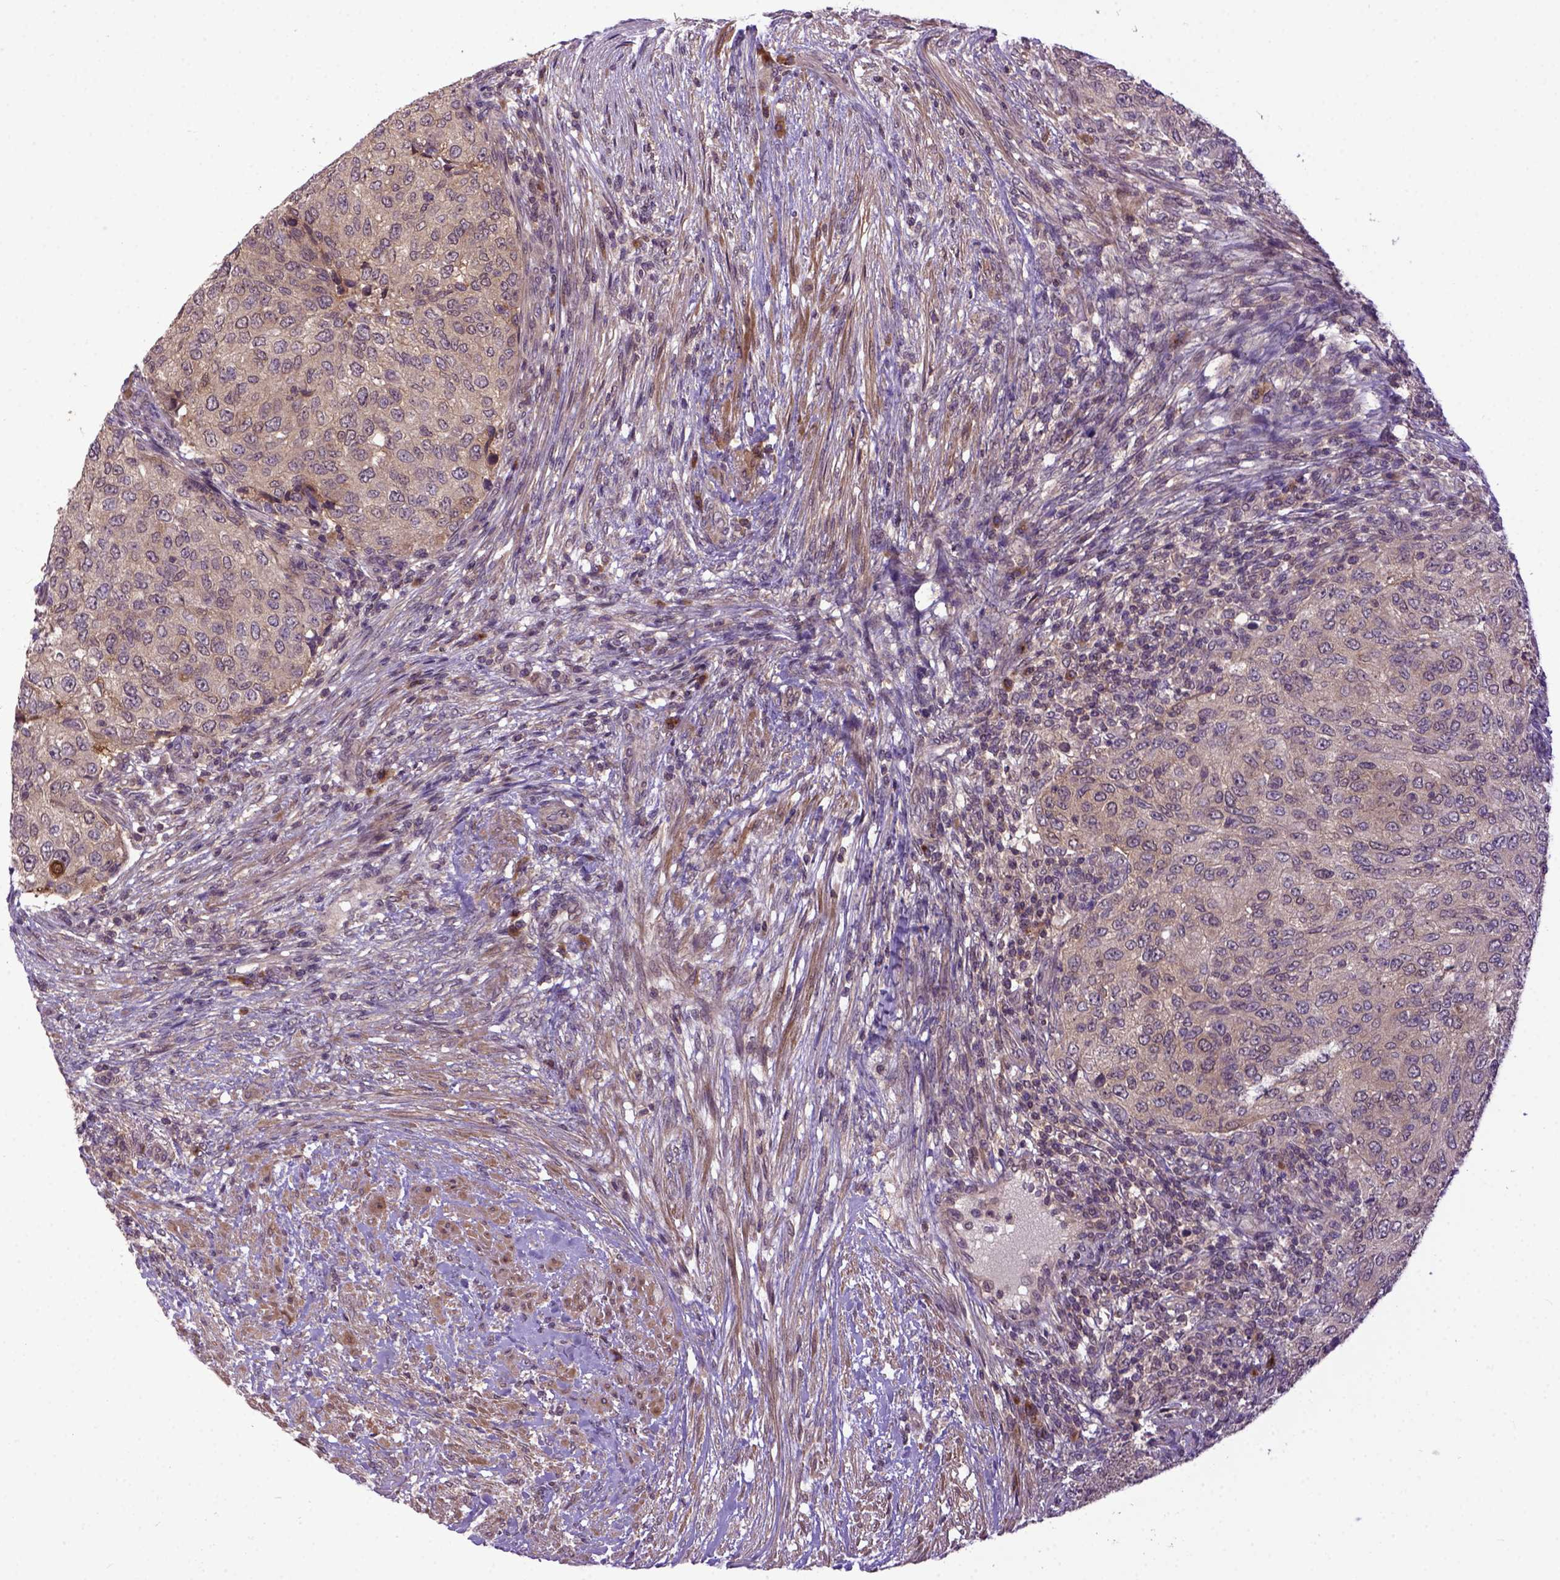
{"staining": {"intensity": "weak", "quantity": ">75%", "location": "cytoplasmic/membranous"}, "tissue": "urothelial cancer", "cell_type": "Tumor cells", "image_type": "cancer", "snomed": [{"axis": "morphology", "description": "Urothelial carcinoma, High grade"}, {"axis": "topography", "description": "Urinary bladder"}], "caption": "This image shows high-grade urothelial carcinoma stained with immunohistochemistry (IHC) to label a protein in brown. The cytoplasmic/membranous of tumor cells show weak positivity for the protein. Nuclei are counter-stained blue.", "gene": "CPNE1", "patient": {"sex": "female", "age": 78}}